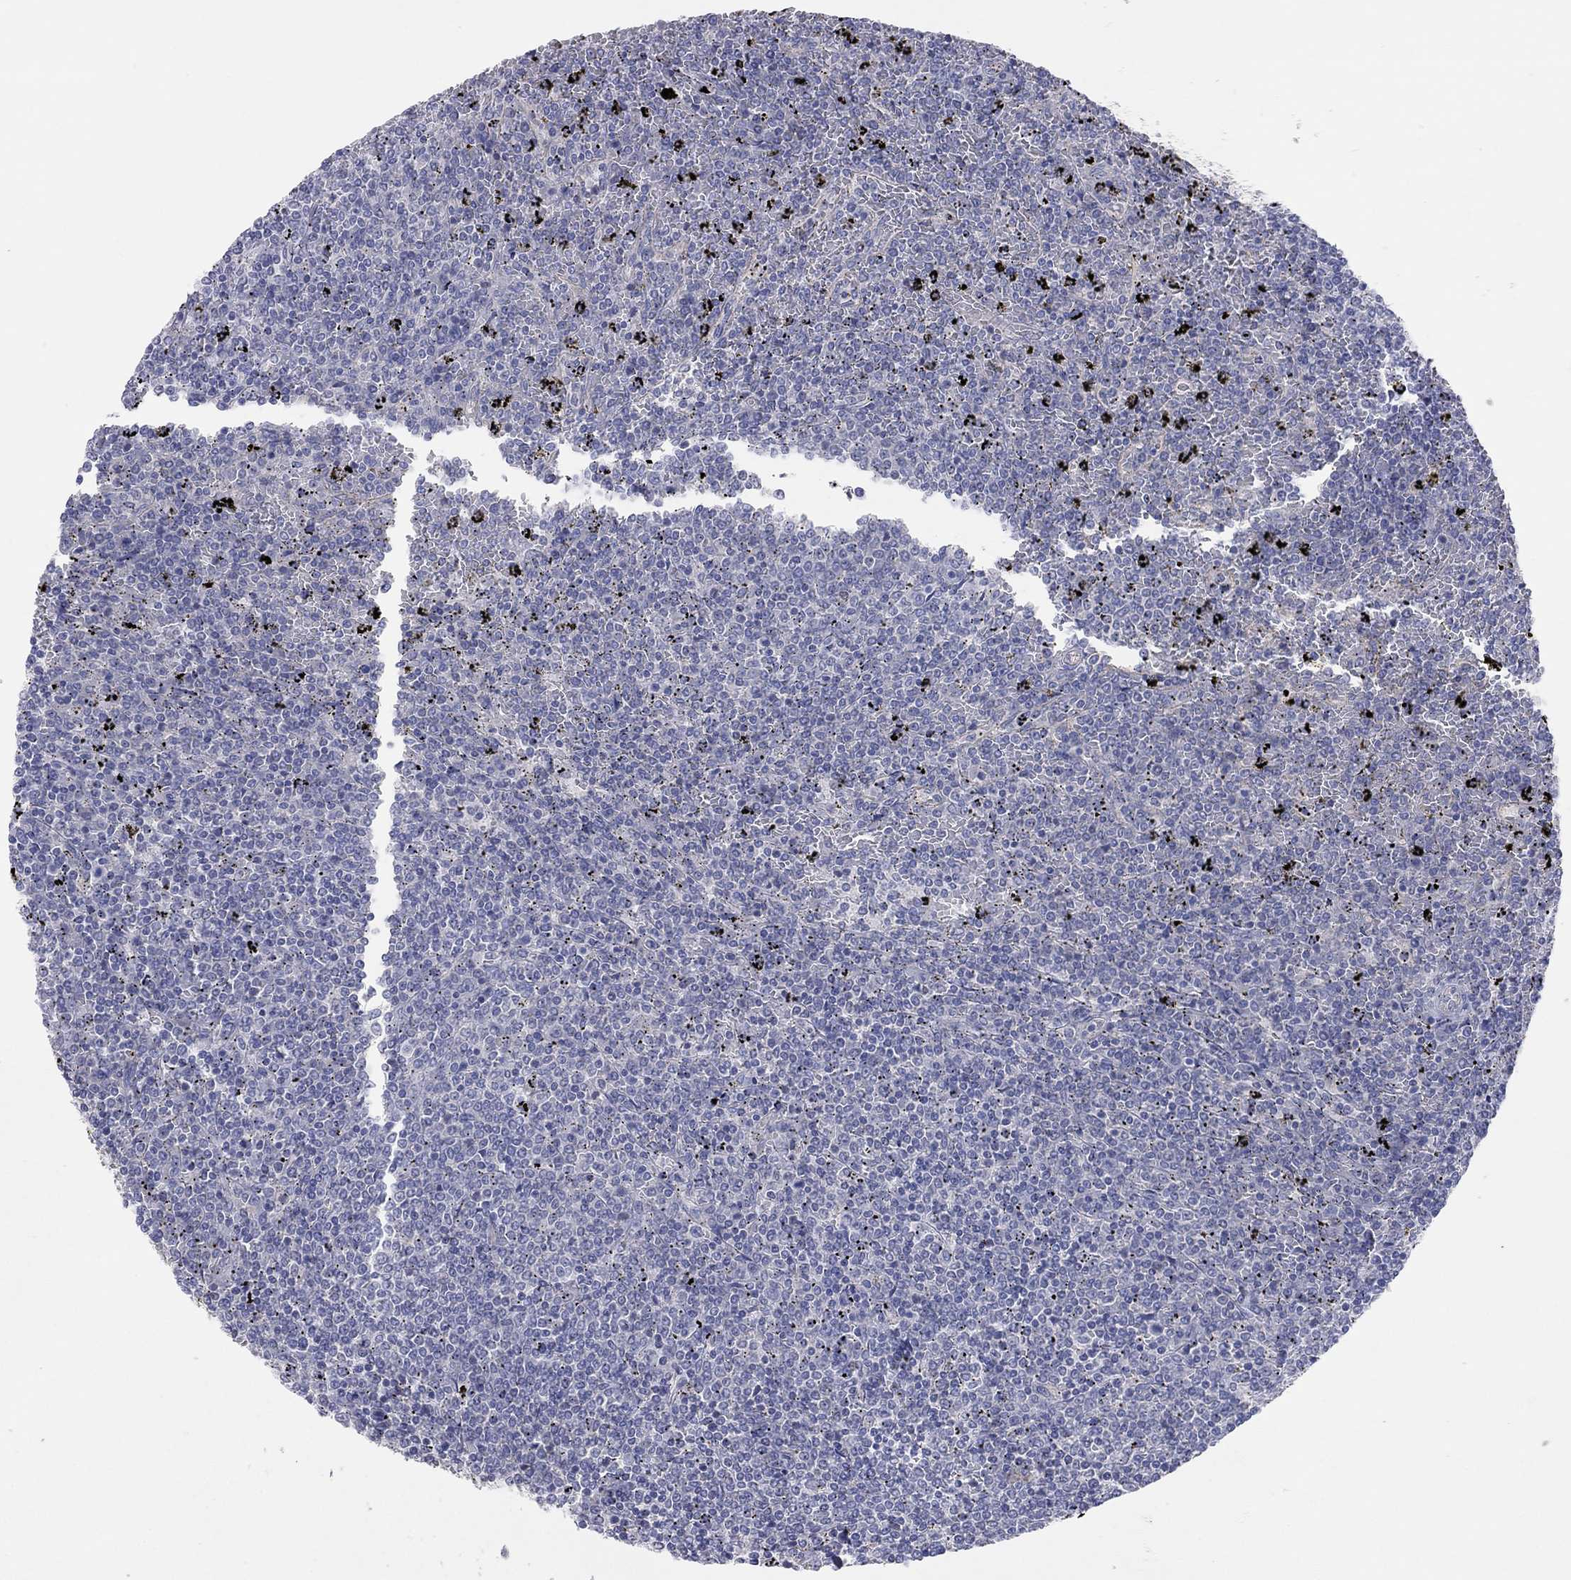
{"staining": {"intensity": "negative", "quantity": "none", "location": "none"}, "tissue": "lymphoma", "cell_type": "Tumor cells", "image_type": "cancer", "snomed": [{"axis": "morphology", "description": "Malignant lymphoma, non-Hodgkin's type, Low grade"}, {"axis": "topography", "description": "Spleen"}], "caption": "Immunohistochemistry (IHC) of human malignant lymphoma, non-Hodgkin's type (low-grade) displays no expression in tumor cells.", "gene": "KCNB1", "patient": {"sex": "female", "age": 77}}